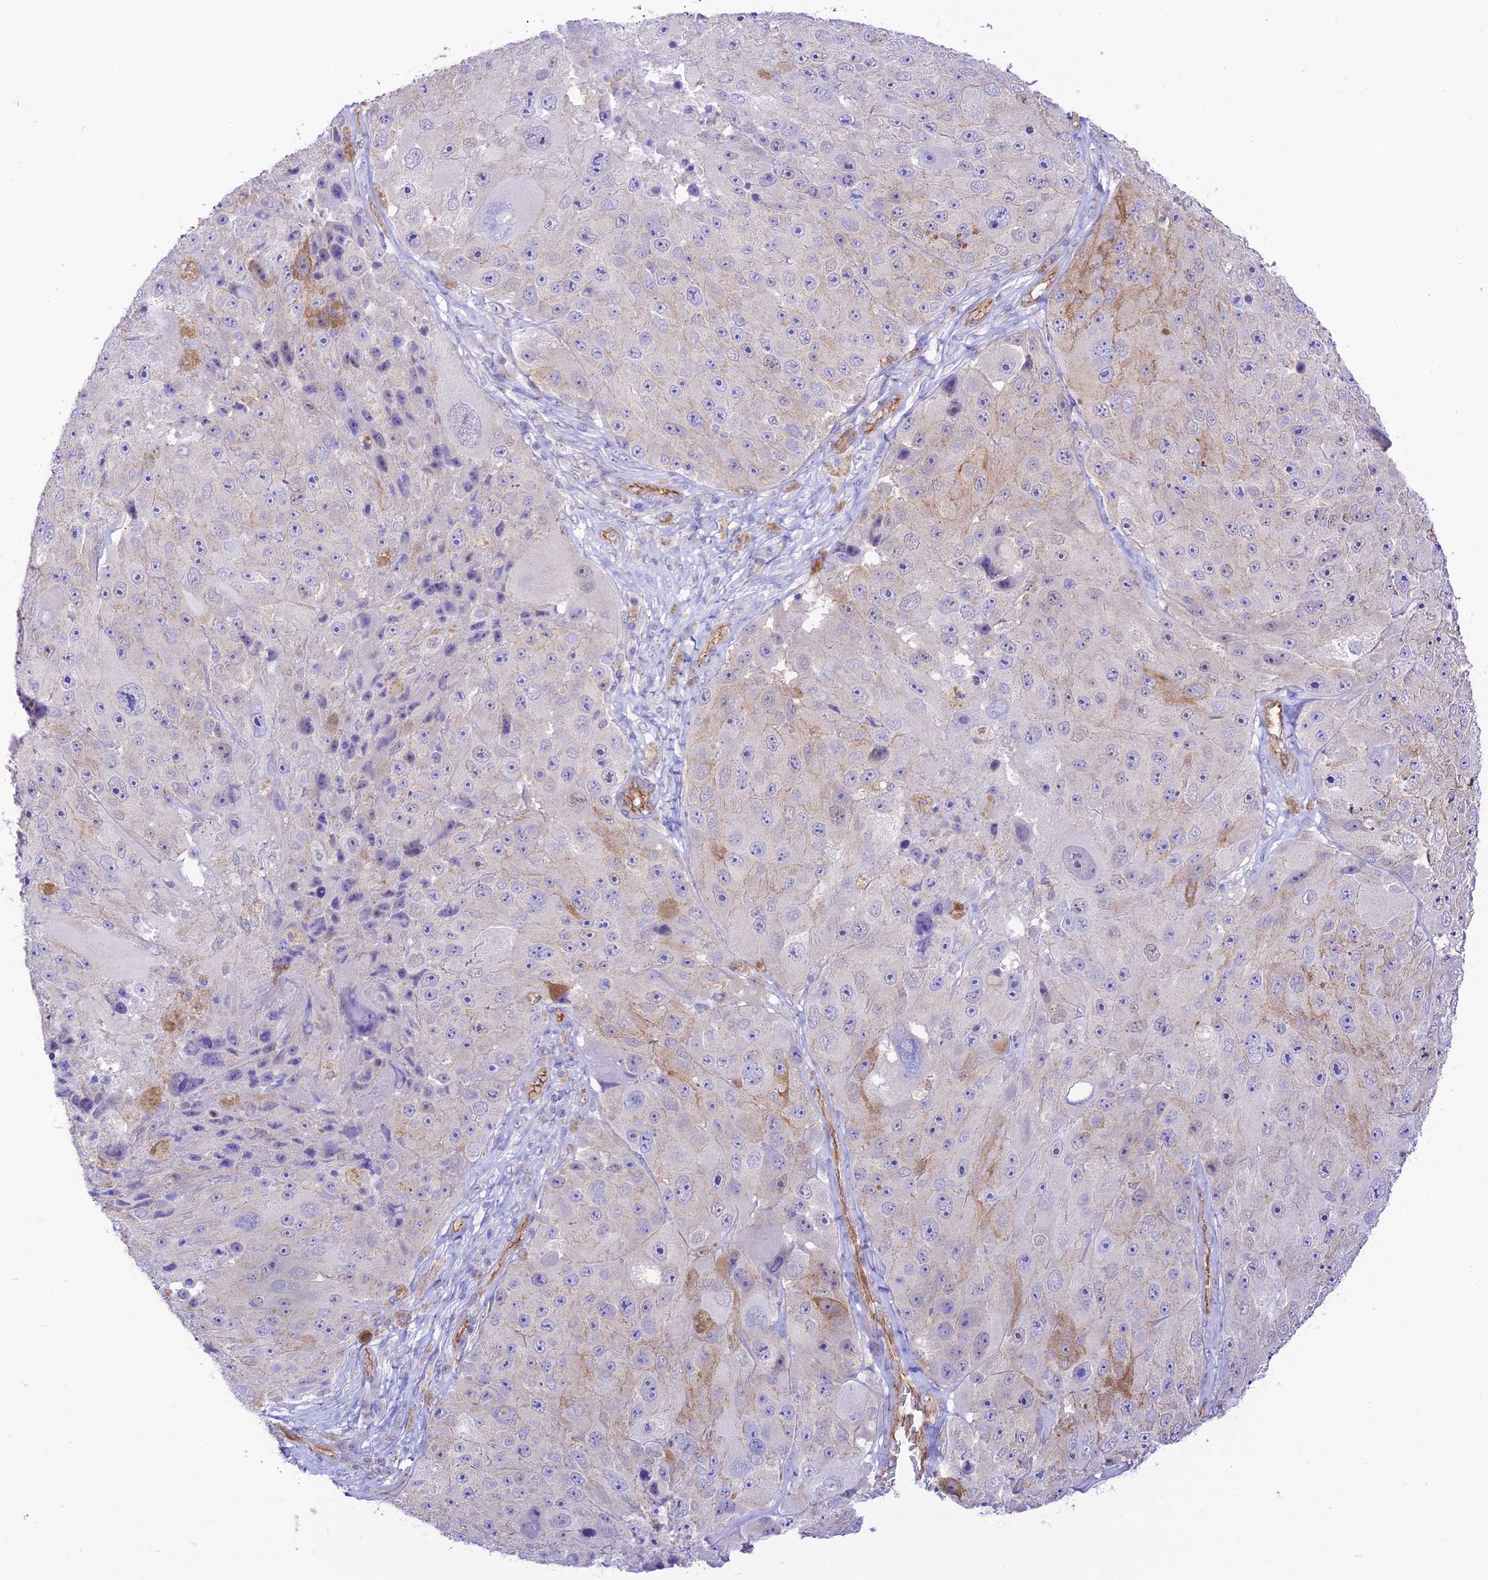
{"staining": {"intensity": "negative", "quantity": "none", "location": "none"}, "tissue": "melanoma", "cell_type": "Tumor cells", "image_type": "cancer", "snomed": [{"axis": "morphology", "description": "Malignant melanoma, Metastatic site"}, {"axis": "topography", "description": "Lymph node"}], "caption": "This photomicrograph is of melanoma stained with immunohistochemistry to label a protein in brown with the nuclei are counter-stained blue. There is no expression in tumor cells.", "gene": "YPEL5", "patient": {"sex": "male", "age": 62}}